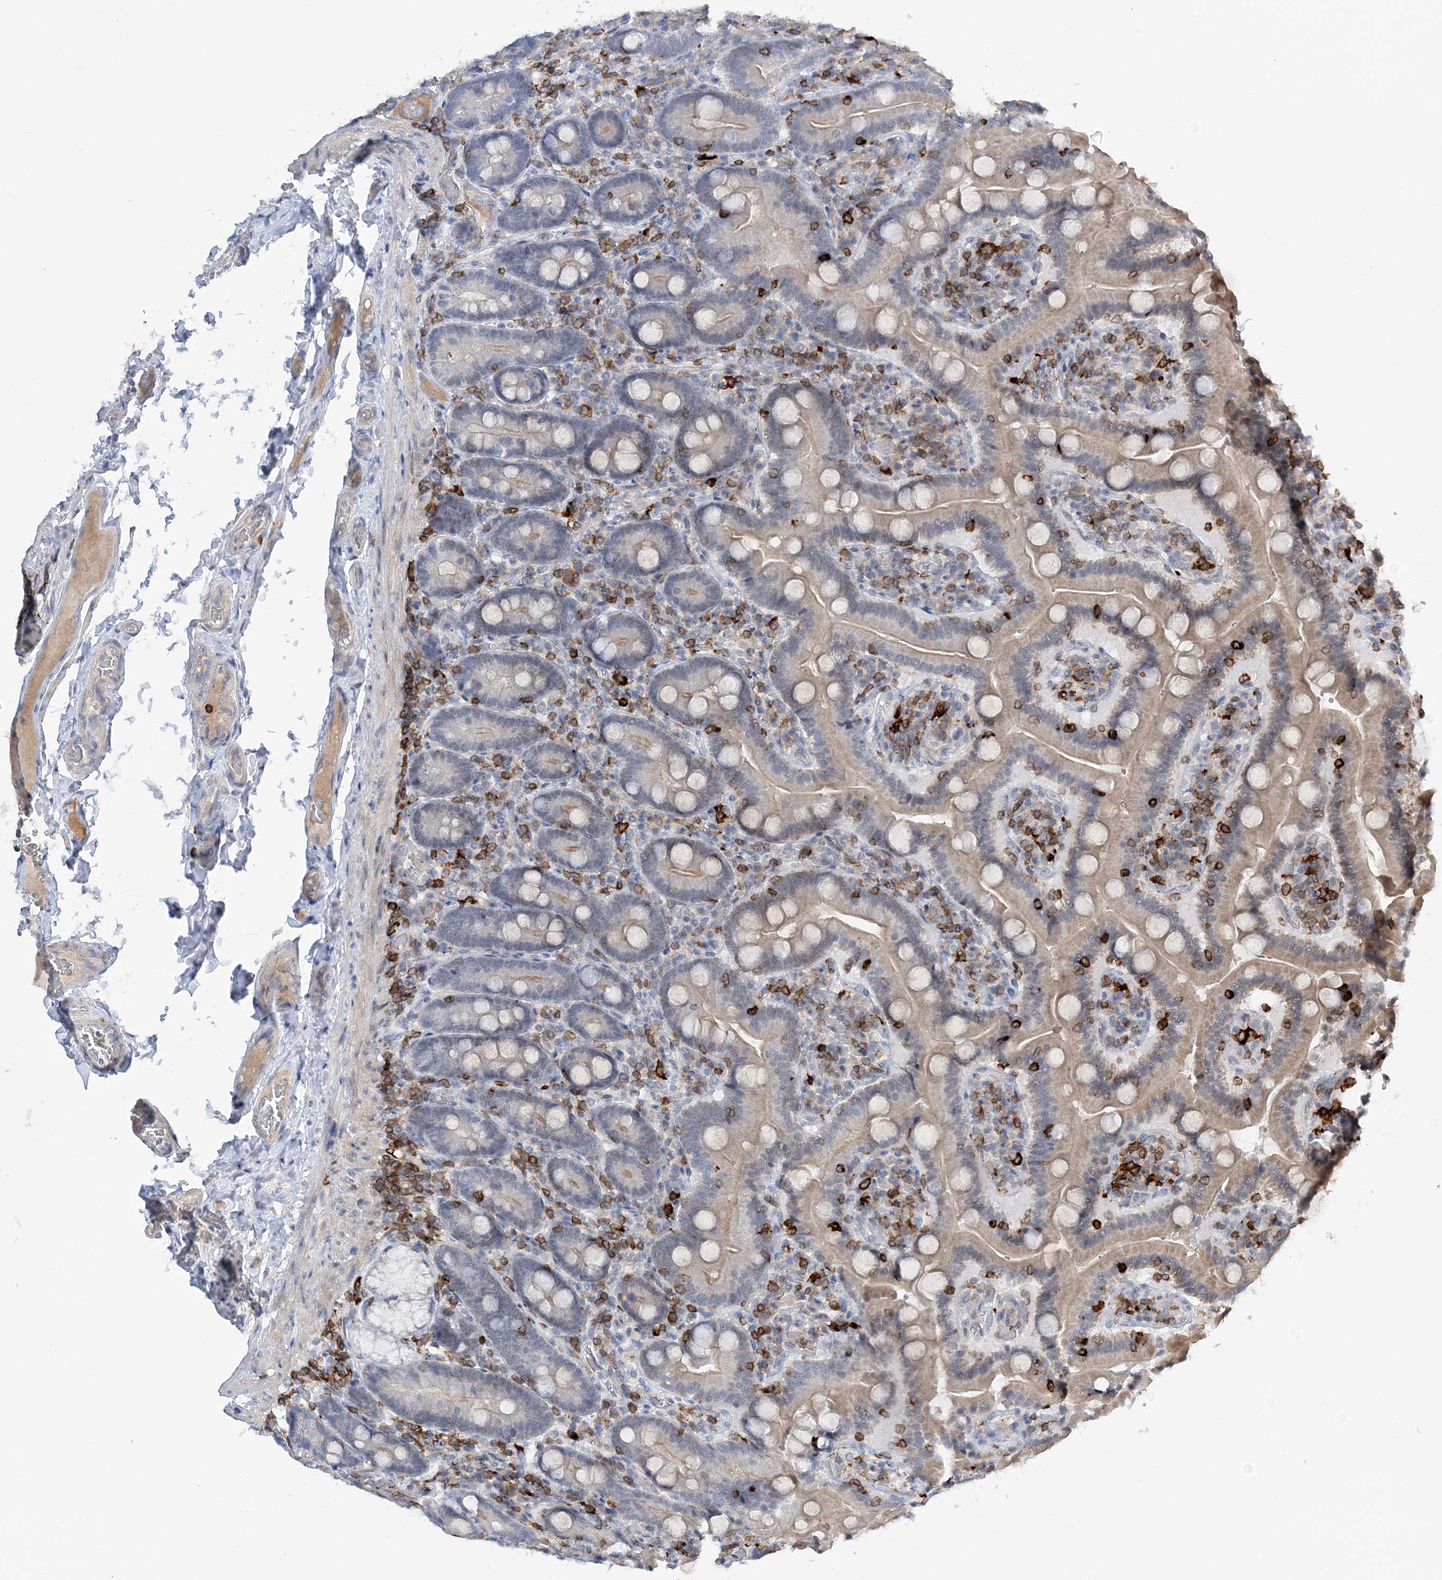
{"staining": {"intensity": "weak", "quantity": ">75%", "location": "cytoplasmic/membranous,nuclear"}, "tissue": "duodenum", "cell_type": "Glandular cells", "image_type": "normal", "snomed": [{"axis": "morphology", "description": "Normal tissue, NOS"}, {"axis": "topography", "description": "Duodenum"}], "caption": "Glandular cells demonstrate low levels of weak cytoplasmic/membranous,nuclear expression in approximately >75% of cells in normal duodenum. (brown staining indicates protein expression, while blue staining denotes nuclei).", "gene": "PRMT9", "patient": {"sex": "female", "age": 62}}